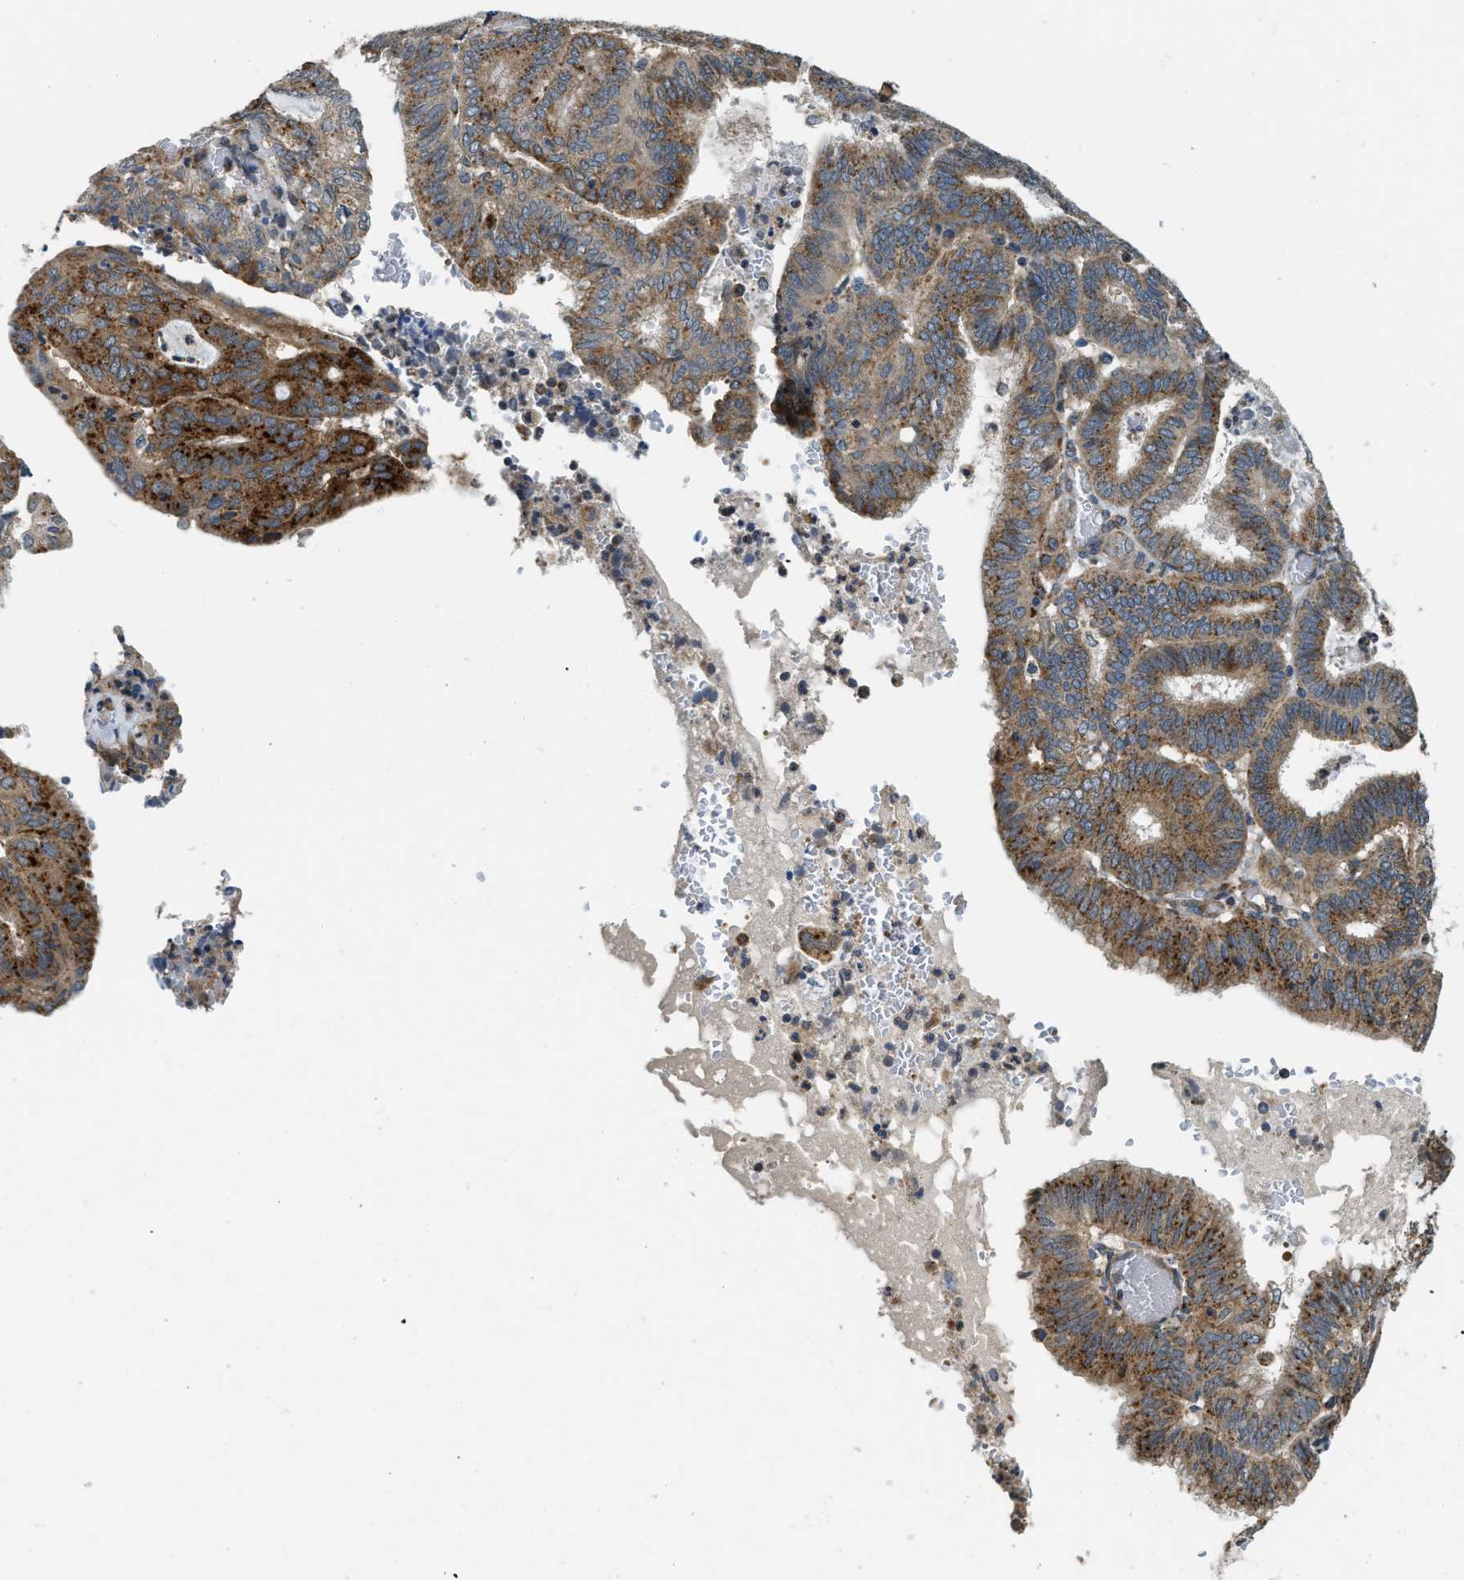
{"staining": {"intensity": "moderate", "quantity": ">75%", "location": "cytoplasmic/membranous"}, "tissue": "endometrial cancer", "cell_type": "Tumor cells", "image_type": "cancer", "snomed": [{"axis": "morphology", "description": "Adenocarcinoma, NOS"}, {"axis": "topography", "description": "Uterus"}], "caption": "A micrograph of human endometrial adenocarcinoma stained for a protein reveals moderate cytoplasmic/membranous brown staining in tumor cells. The protein of interest is stained brown, and the nuclei are stained in blue (DAB IHC with brightfield microscopy, high magnification).", "gene": "STARD3NL", "patient": {"sex": "female", "age": 60}}